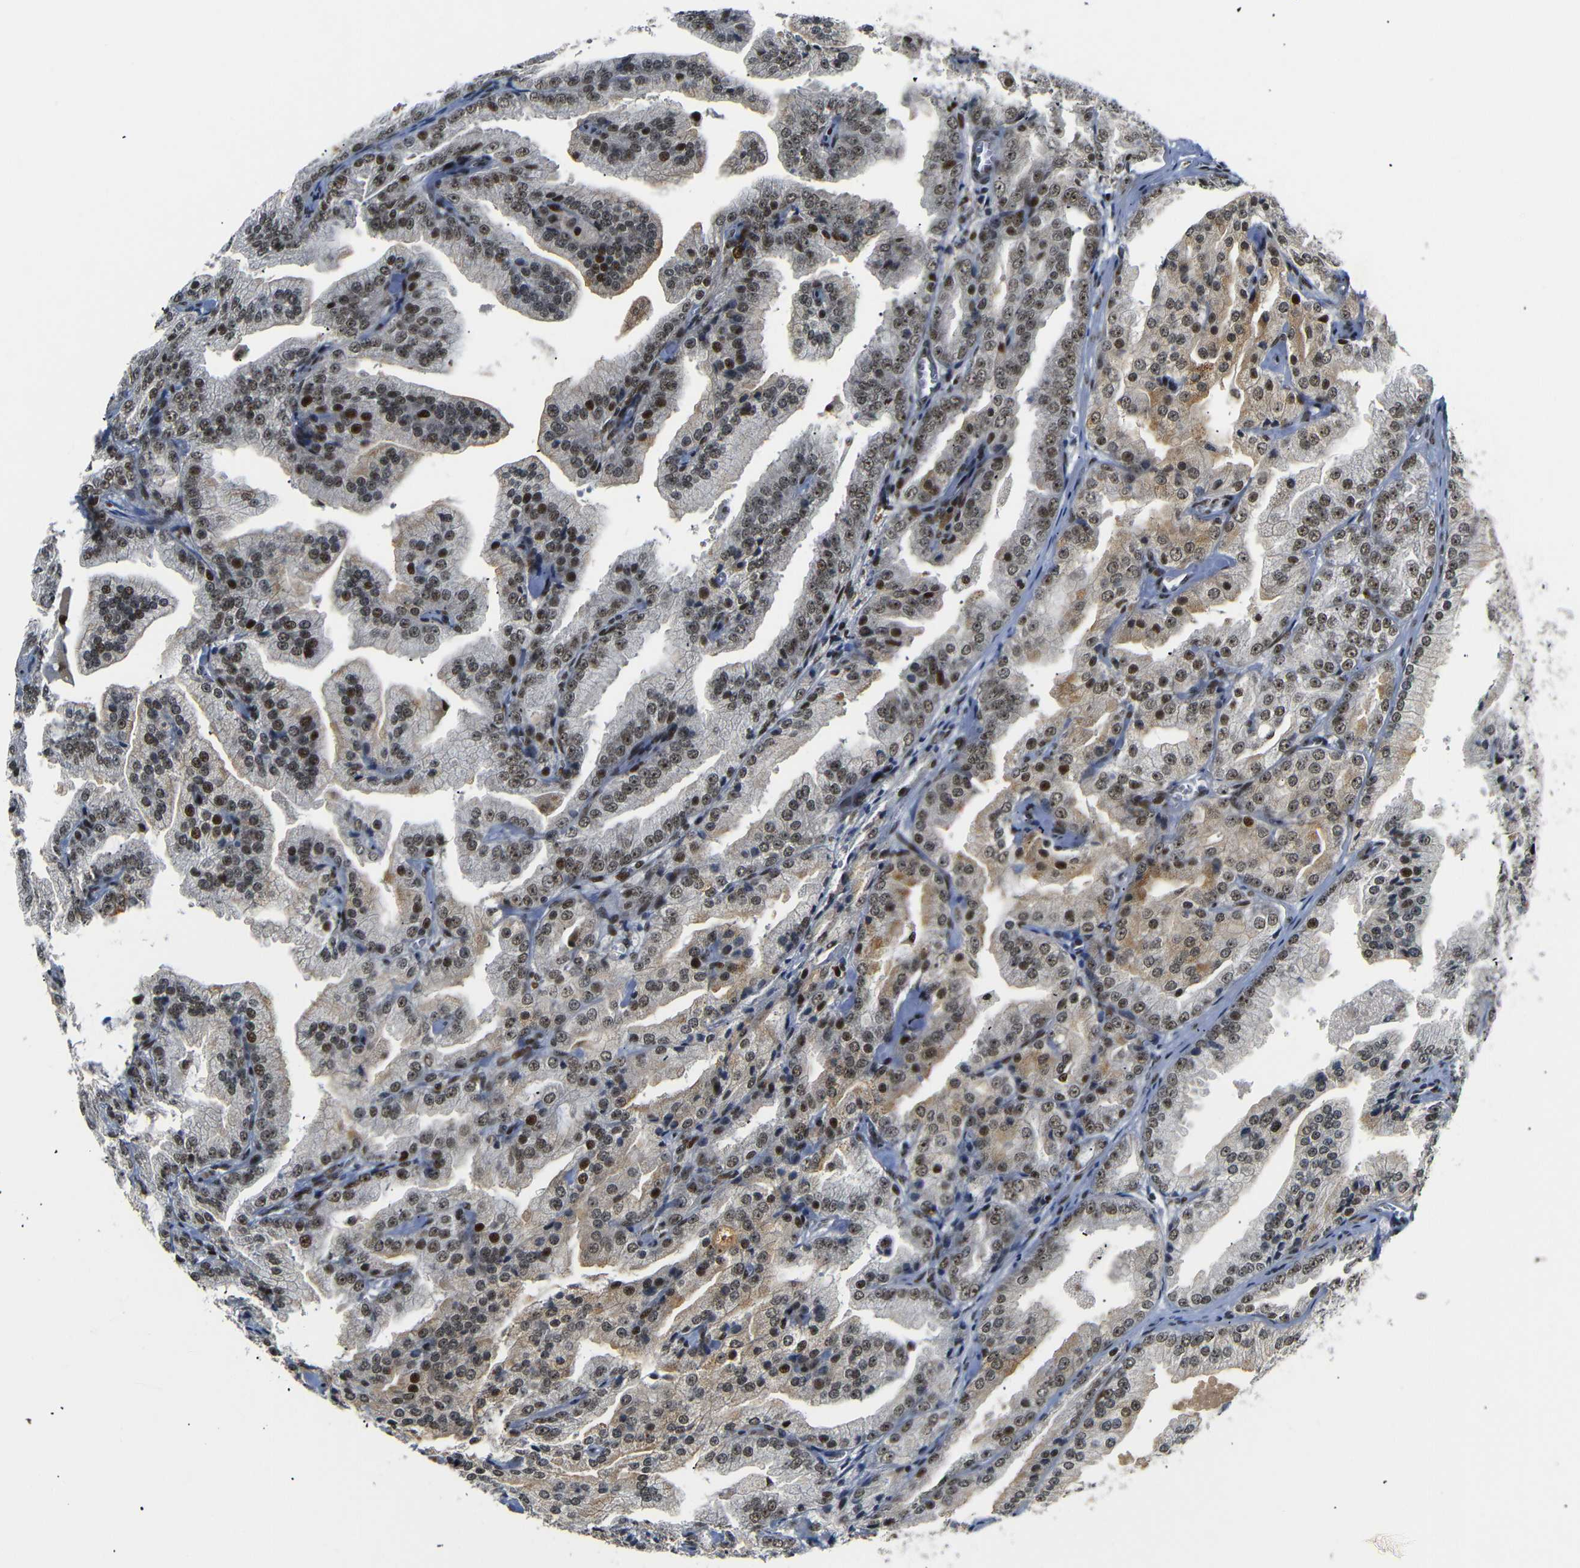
{"staining": {"intensity": "strong", "quantity": ">75%", "location": "nuclear"}, "tissue": "prostate cancer", "cell_type": "Tumor cells", "image_type": "cancer", "snomed": [{"axis": "morphology", "description": "Adenocarcinoma, High grade"}, {"axis": "topography", "description": "Prostate"}], "caption": "Strong nuclear protein staining is appreciated in about >75% of tumor cells in adenocarcinoma (high-grade) (prostate). (brown staining indicates protein expression, while blue staining denotes nuclei).", "gene": "SETDB2", "patient": {"sex": "male", "age": 61}}